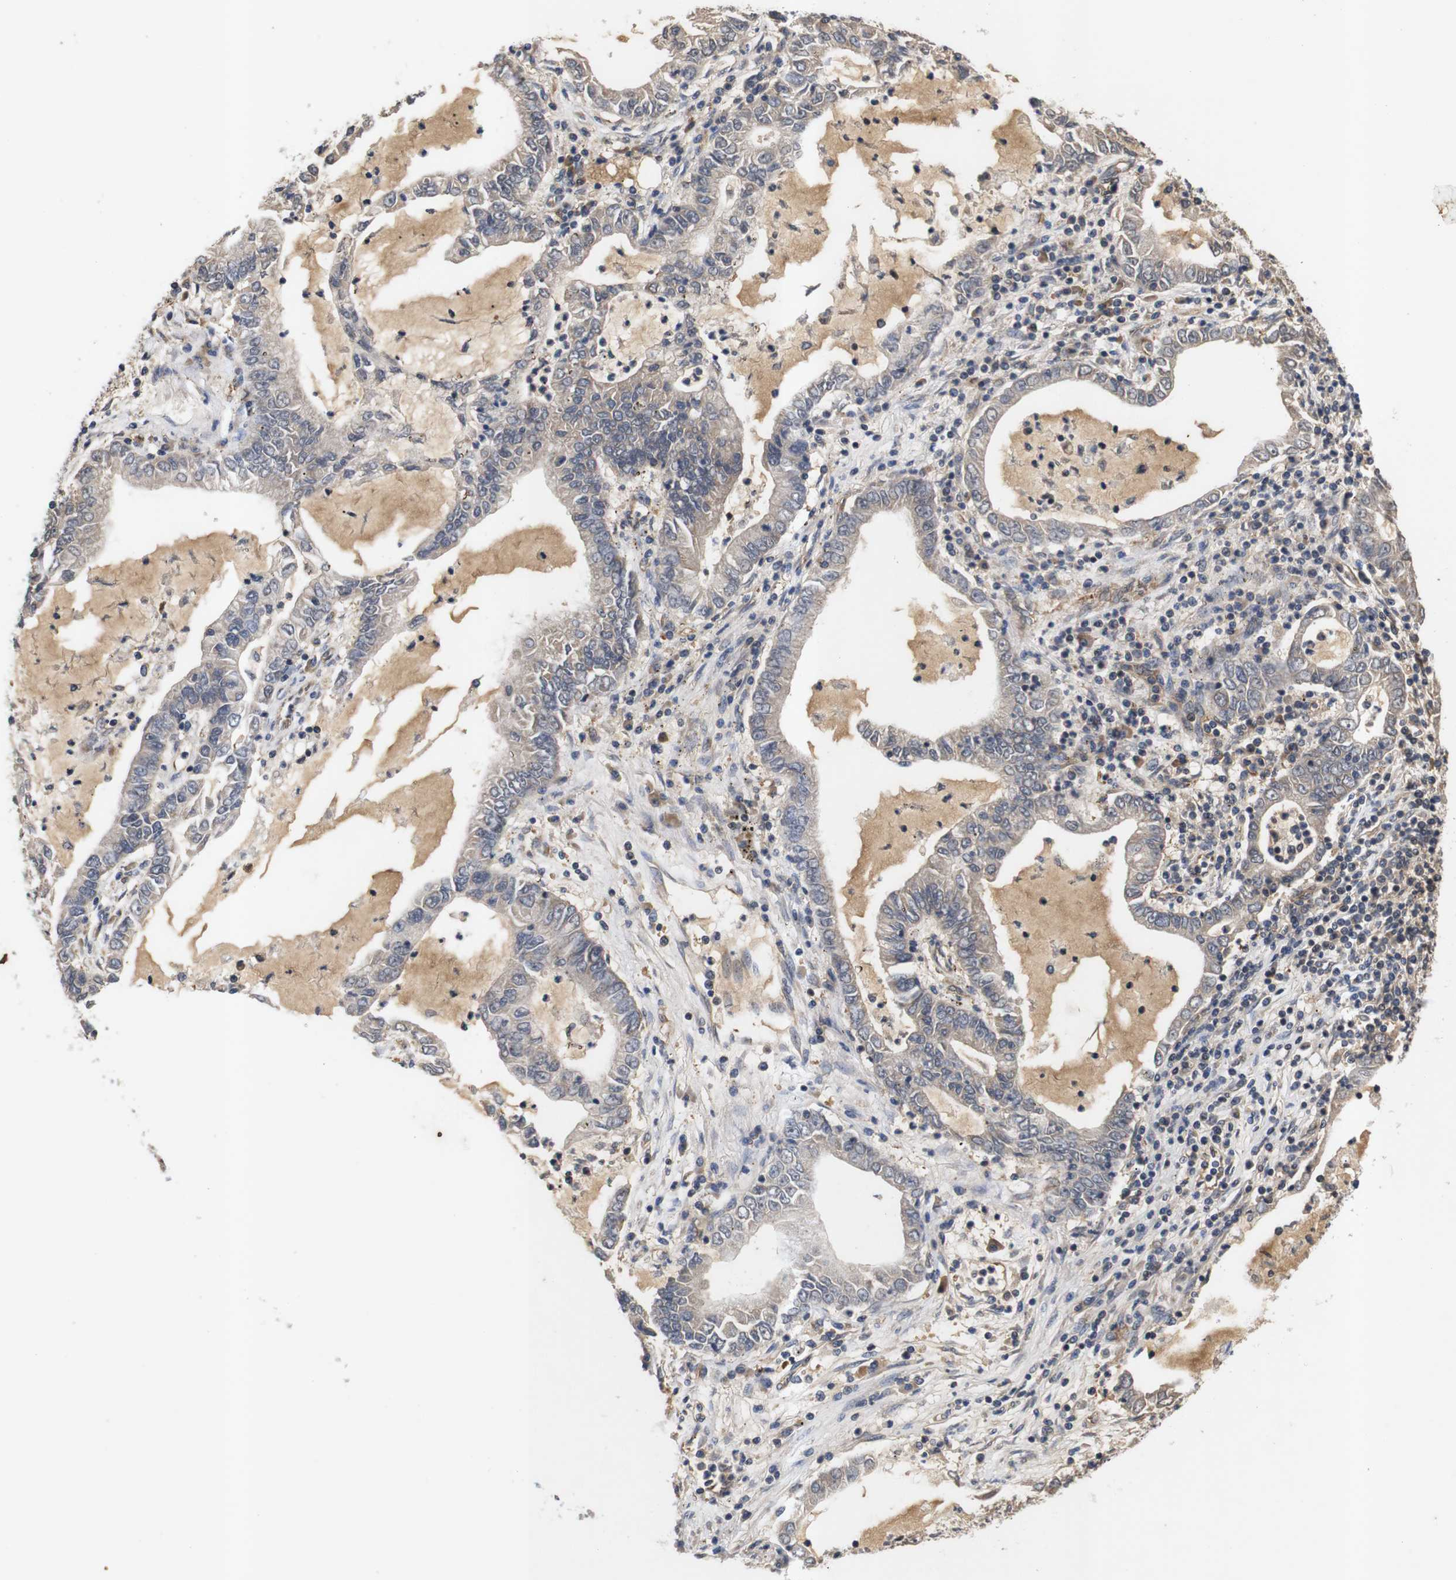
{"staining": {"intensity": "weak", "quantity": "<25%", "location": "cytoplasmic/membranous"}, "tissue": "lung cancer", "cell_type": "Tumor cells", "image_type": "cancer", "snomed": [{"axis": "morphology", "description": "Adenocarcinoma, NOS"}, {"axis": "topography", "description": "Lung"}], "caption": "This is an IHC image of lung cancer. There is no positivity in tumor cells.", "gene": "RIPK1", "patient": {"sex": "female", "age": 51}}